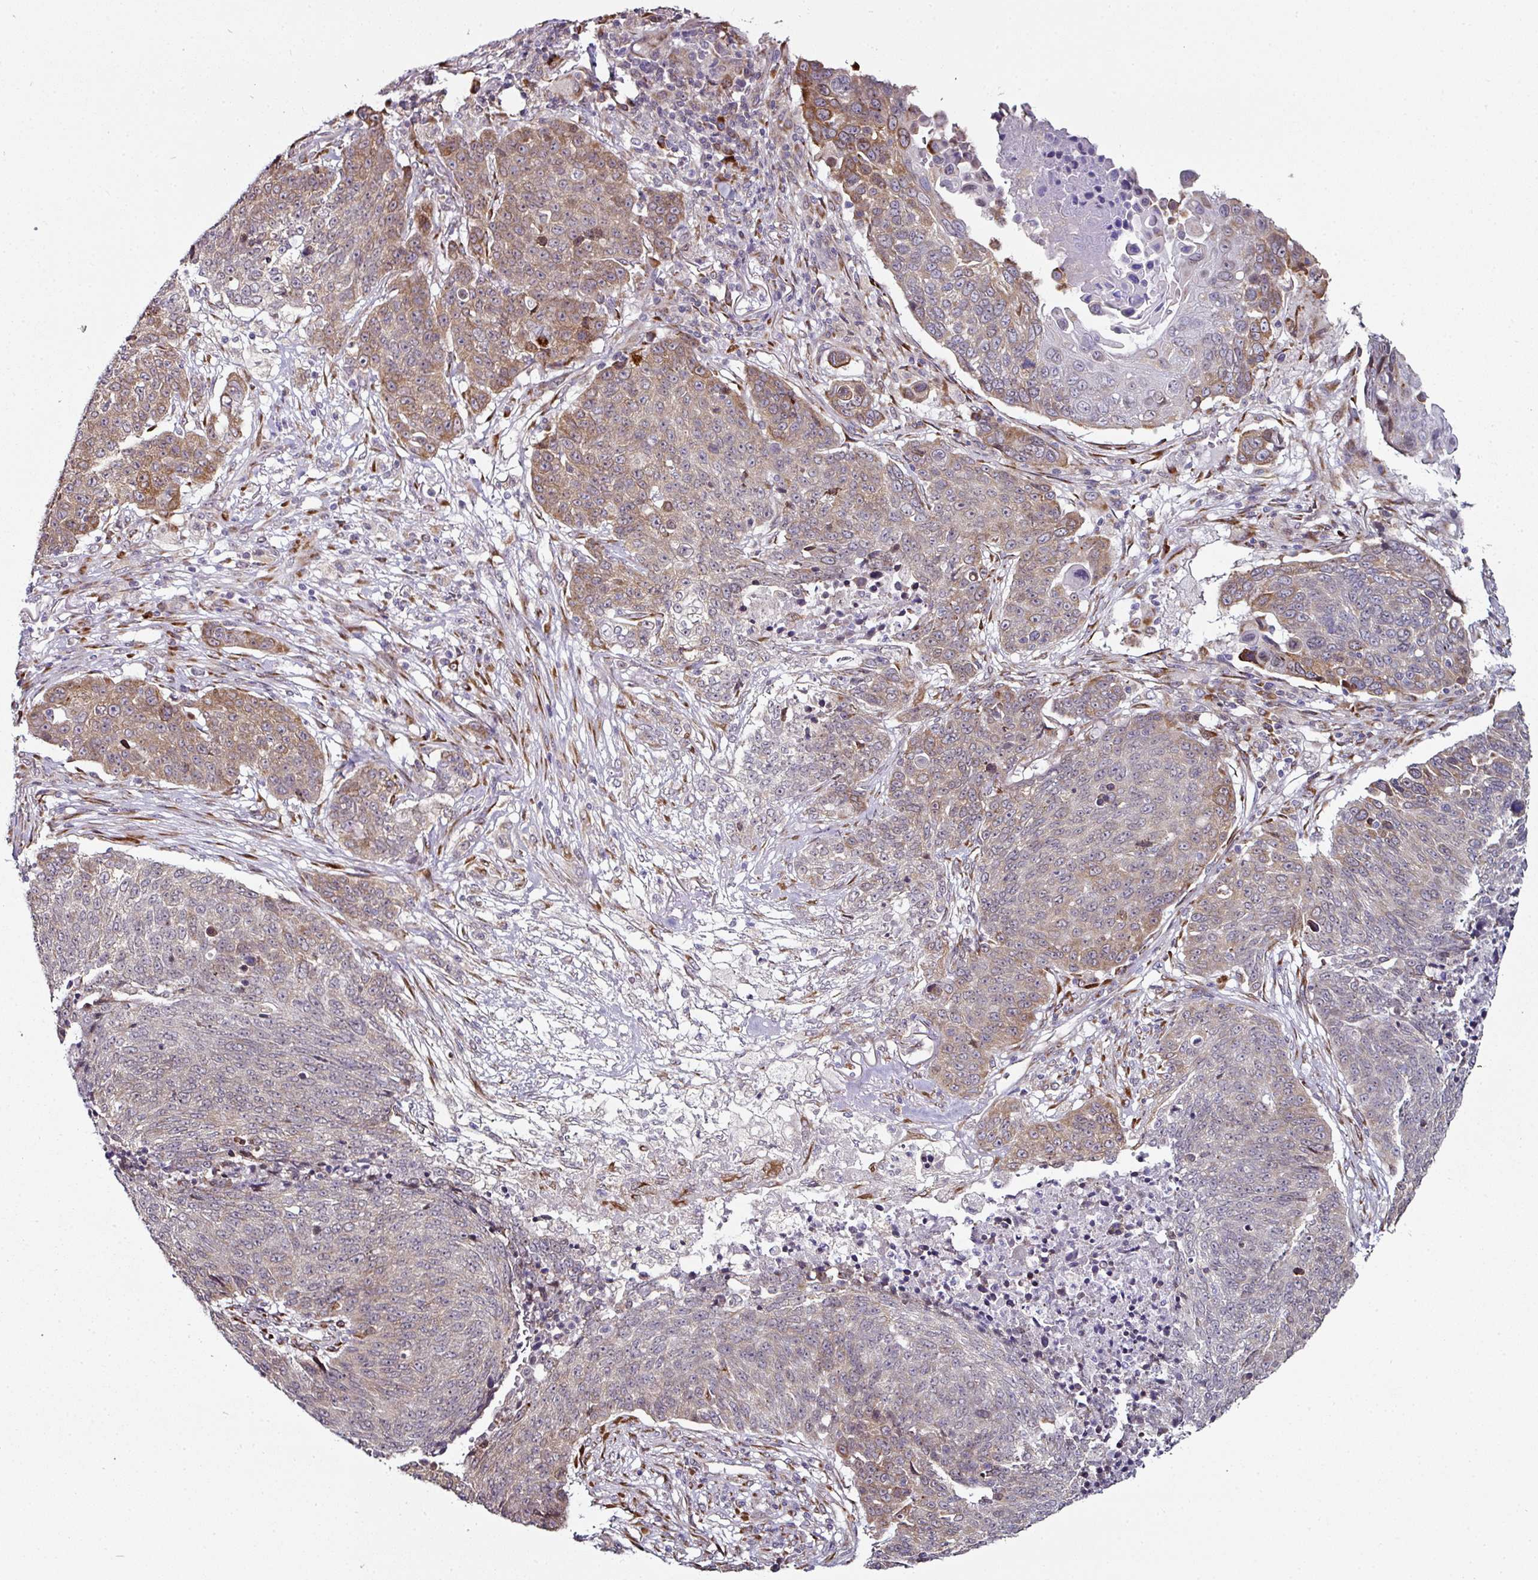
{"staining": {"intensity": "moderate", "quantity": "25%-75%", "location": "cytoplasmic/membranous"}, "tissue": "lung cancer", "cell_type": "Tumor cells", "image_type": "cancer", "snomed": [{"axis": "morphology", "description": "Normal tissue, NOS"}, {"axis": "morphology", "description": "Squamous cell carcinoma, NOS"}, {"axis": "topography", "description": "Lymph node"}, {"axis": "topography", "description": "Lung"}], "caption": "Tumor cells demonstrate medium levels of moderate cytoplasmic/membranous positivity in approximately 25%-75% of cells in human lung cancer (squamous cell carcinoma). The staining is performed using DAB brown chromogen to label protein expression. The nuclei are counter-stained blue using hematoxylin.", "gene": "APOLD1", "patient": {"sex": "male", "age": 66}}